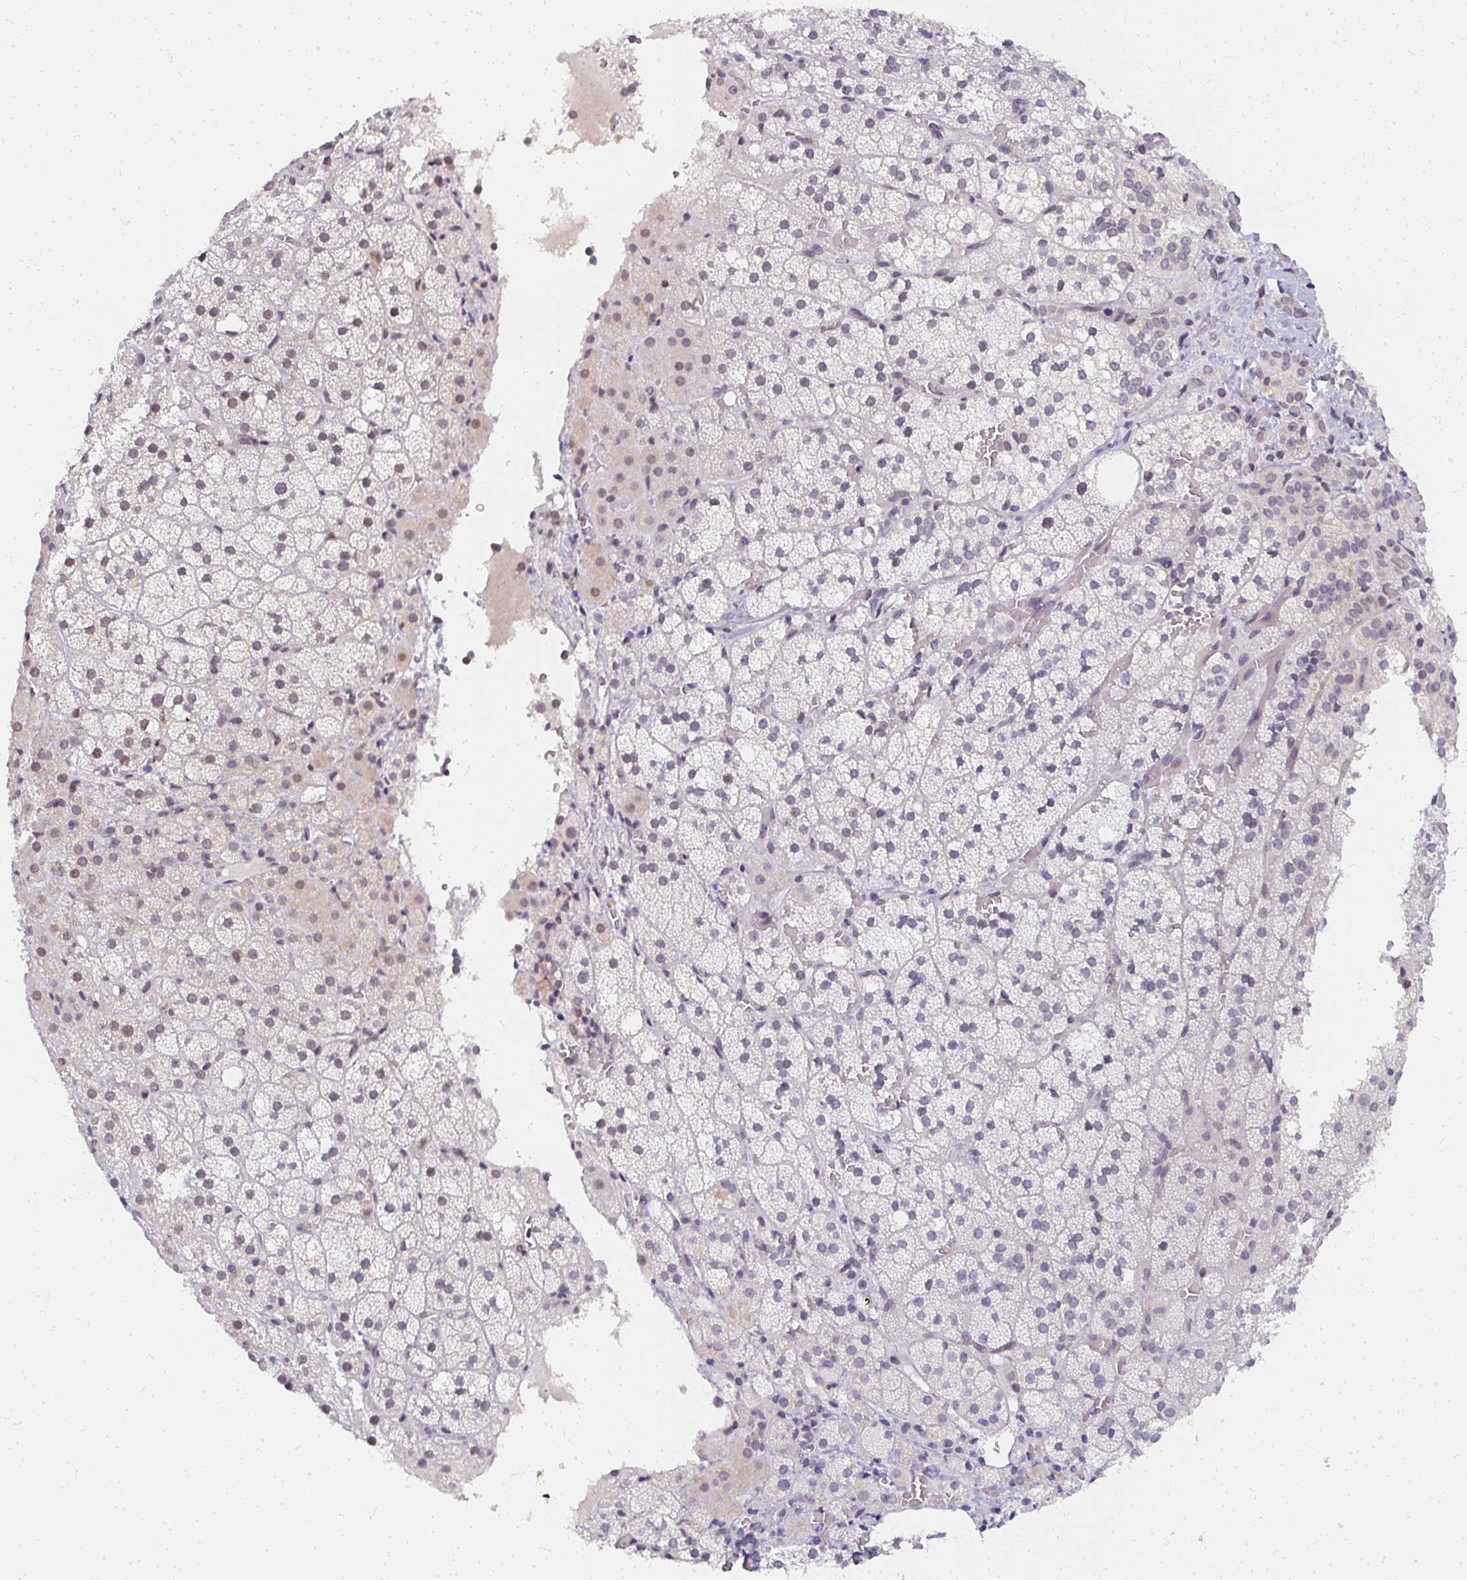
{"staining": {"intensity": "weak", "quantity": "25%-75%", "location": "nuclear"}, "tissue": "adrenal gland", "cell_type": "Glandular cells", "image_type": "normal", "snomed": [{"axis": "morphology", "description": "Normal tissue, NOS"}, {"axis": "topography", "description": "Adrenal gland"}], "caption": "Unremarkable adrenal gland was stained to show a protein in brown. There is low levels of weak nuclear staining in approximately 25%-75% of glandular cells. Nuclei are stained in blue.", "gene": "SYNCRIP", "patient": {"sex": "male", "age": 53}}